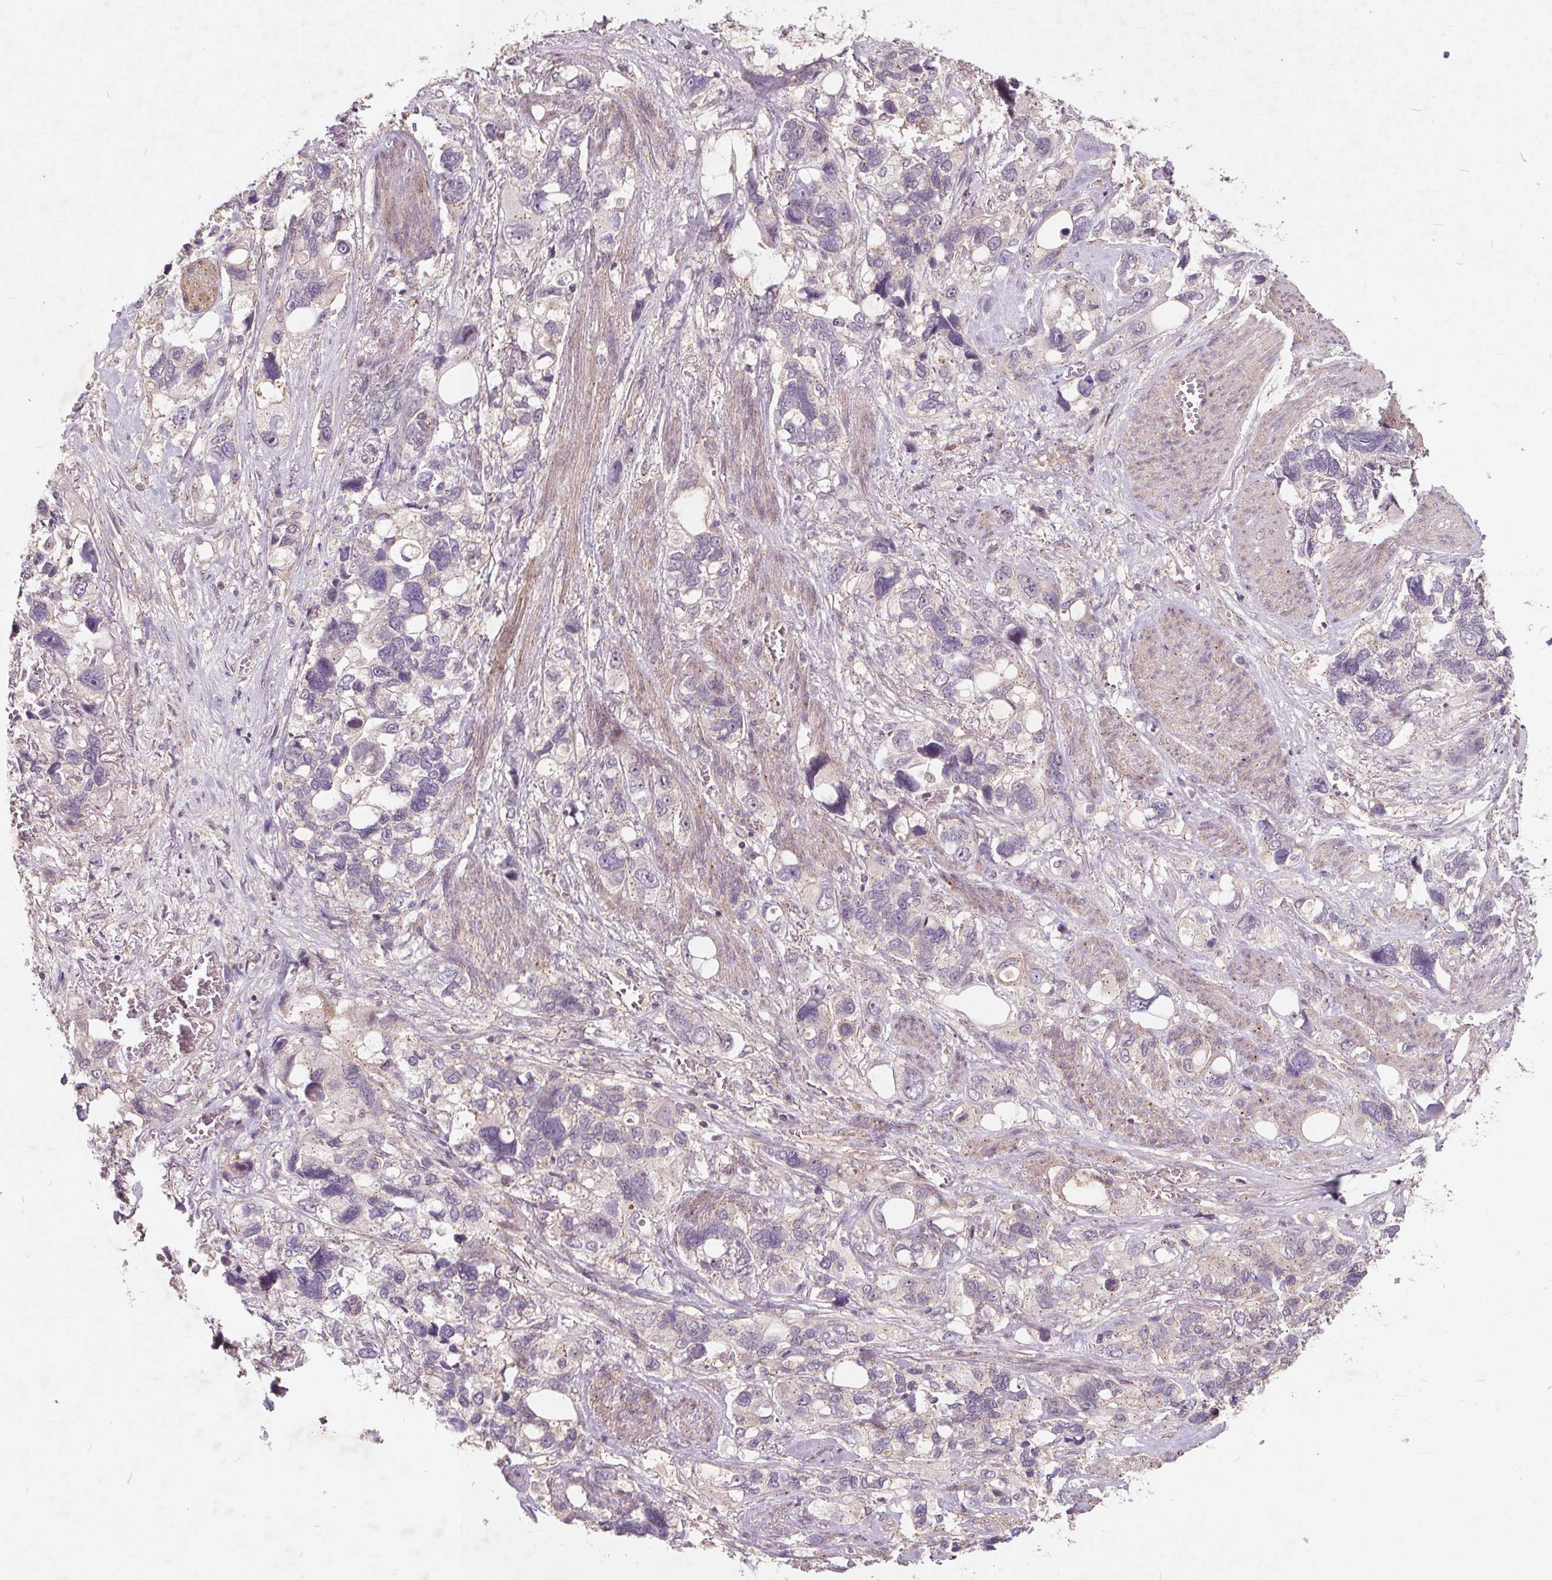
{"staining": {"intensity": "negative", "quantity": "none", "location": "none"}, "tissue": "stomach cancer", "cell_type": "Tumor cells", "image_type": "cancer", "snomed": [{"axis": "morphology", "description": "Adenocarcinoma, NOS"}, {"axis": "topography", "description": "Stomach, upper"}], "caption": "High magnification brightfield microscopy of stomach adenocarcinoma stained with DAB (3,3'-diaminobenzidine) (brown) and counterstained with hematoxylin (blue): tumor cells show no significant expression. (Immunohistochemistry (ihc), brightfield microscopy, high magnification).", "gene": "CSNK1G2", "patient": {"sex": "female", "age": 81}}